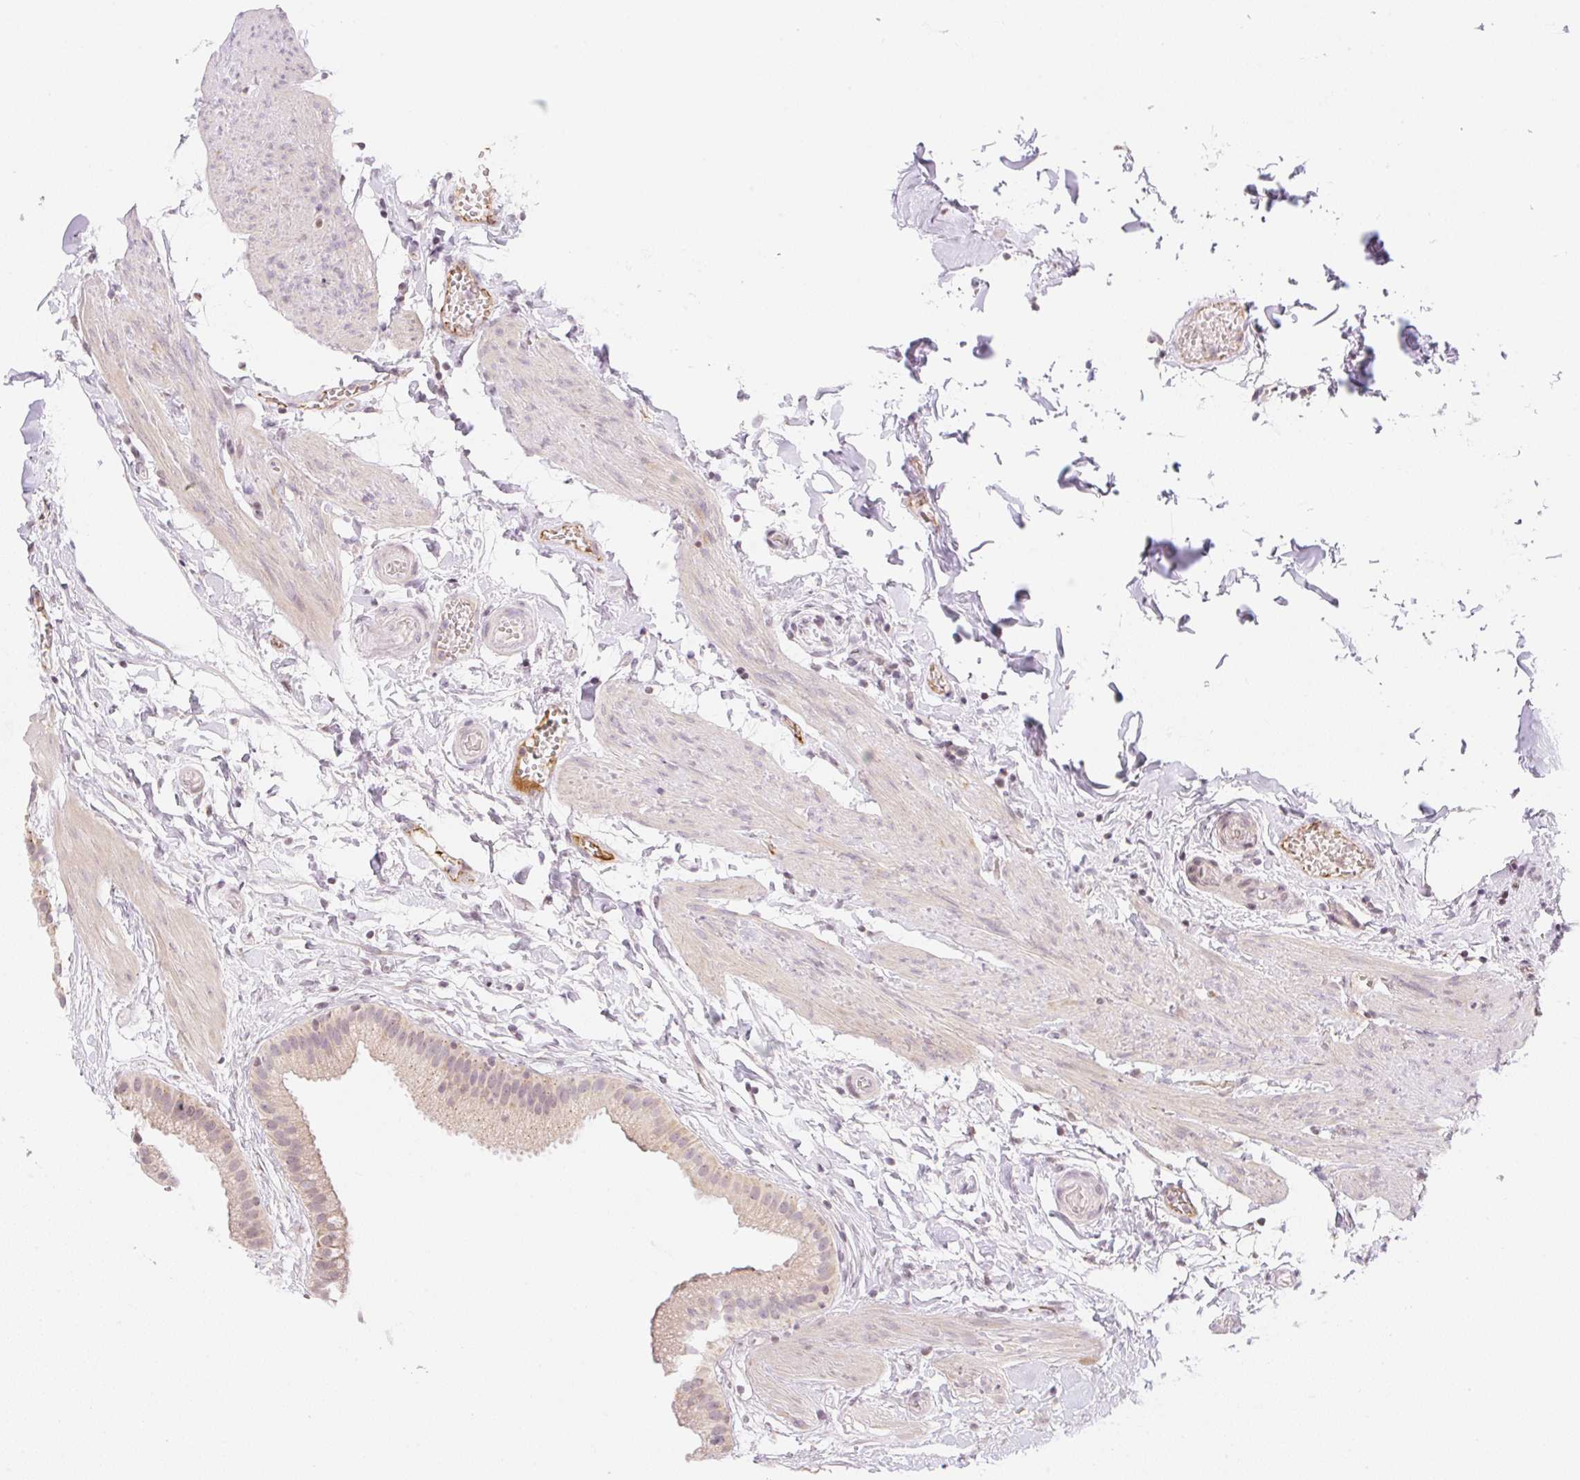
{"staining": {"intensity": "weak", "quantity": ">75%", "location": "cytoplasmic/membranous"}, "tissue": "gallbladder", "cell_type": "Glandular cells", "image_type": "normal", "snomed": [{"axis": "morphology", "description": "Normal tissue, NOS"}, {"axis": "topography", "description": "Gallbladder"}], "caption": "Immunohistochemical staining of normal gallbladder exhibits weak cytoplasmic/membranous protein positivity in about >75% of glandular cells.", "gene": "CASKIN1", "patient": {"sex": "female", "age": 63}}